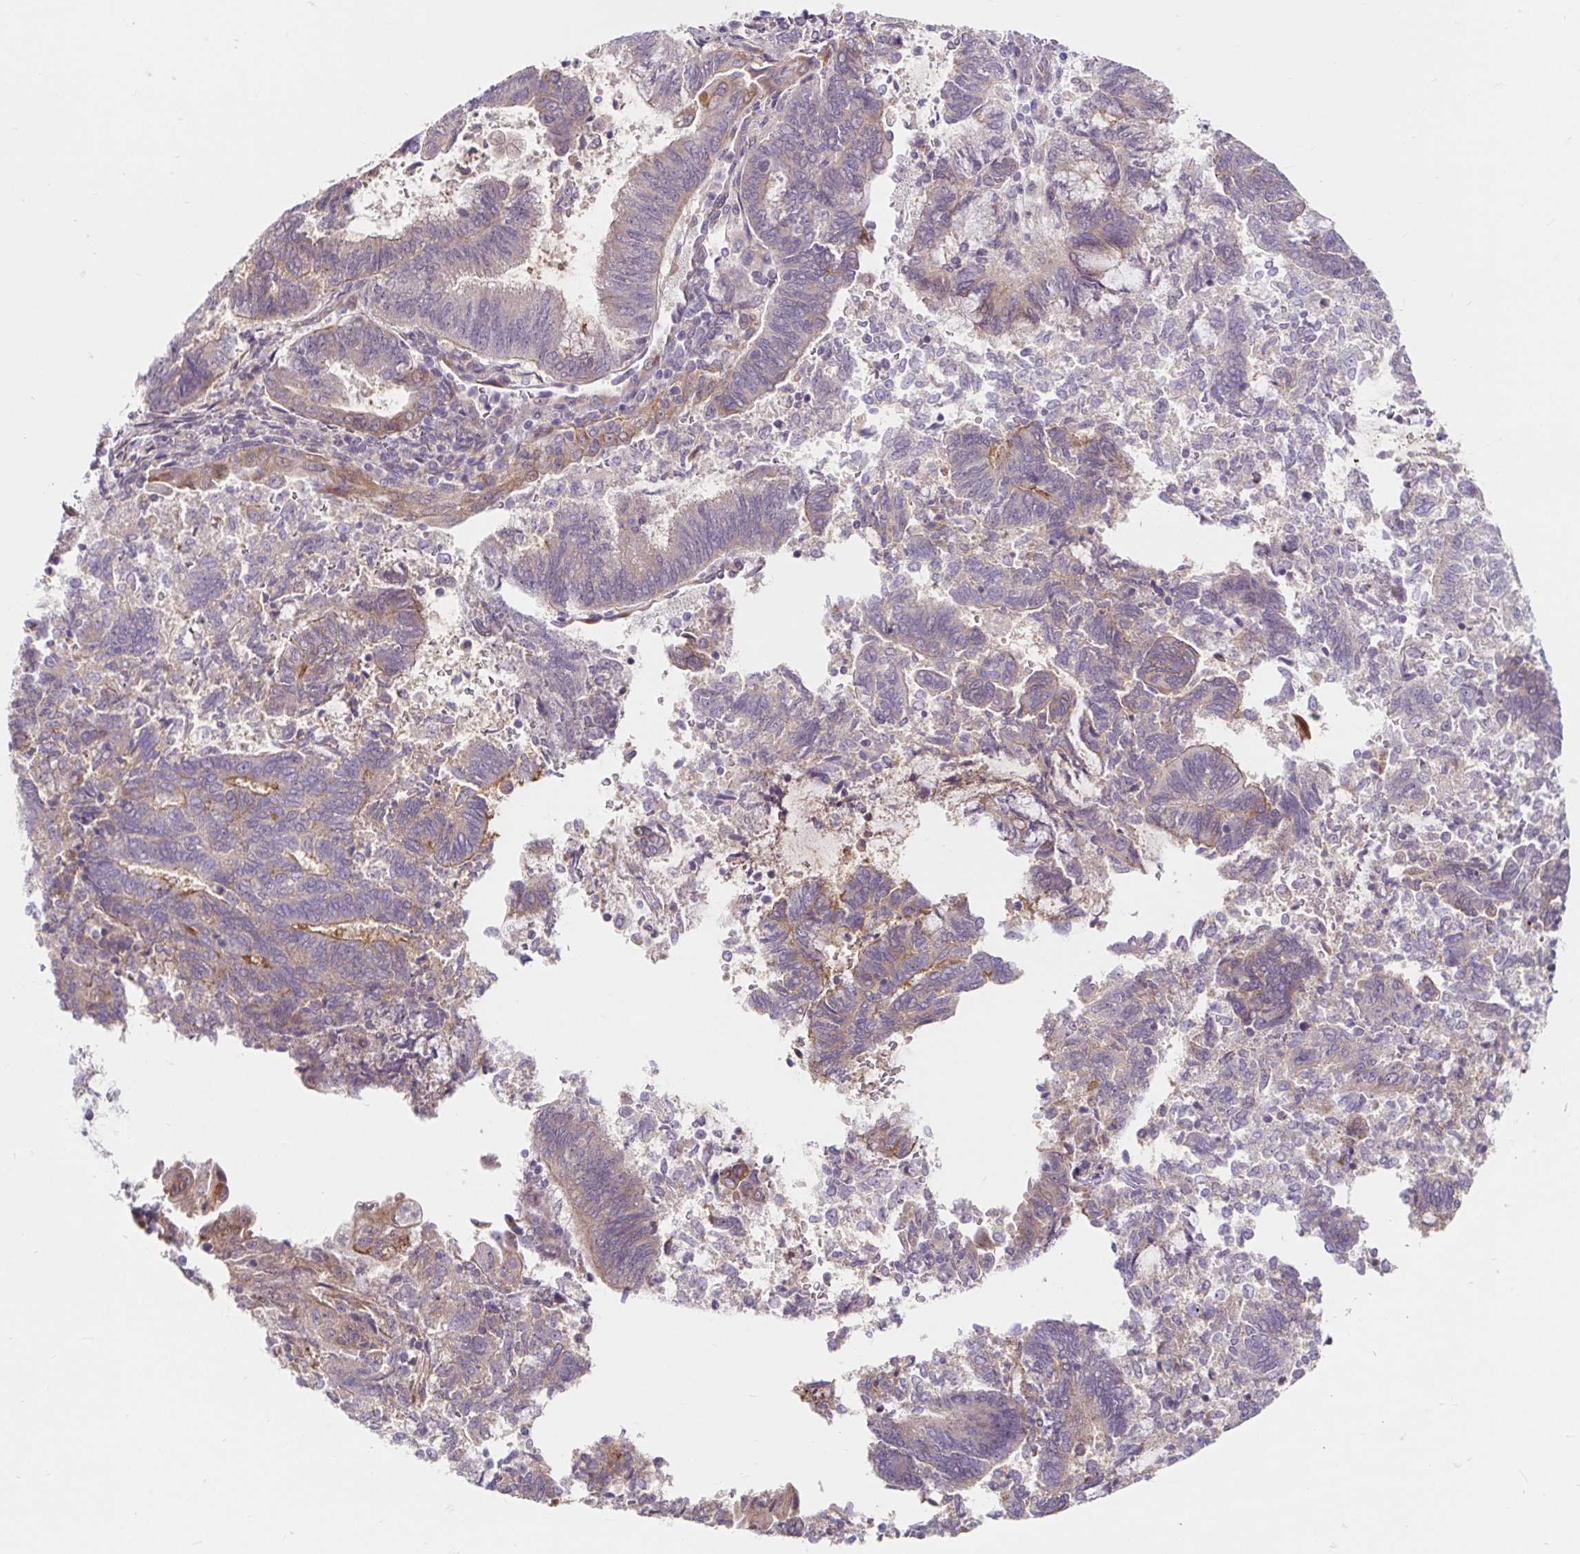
{"staining": {"intensity": "weak", "quantity": "<25%", "location": "cytoplasmic/membranous"}, "tissue": "endometrial cancer", "cell_type": "Tumor cells", "image_type": "cancer", "snomed": [{"axis": "morphology", "description": "Adenocarcinoma, NOS"}, {"axis": "topography", "description": "Endometrium"}], "caption": "An immunohistochemistry (IHC) micrograph of endometrial cancer (adenocarcinoma) is shown. There is no staining in tumor cells of endometrial cancer (adenocarcinoma).", "gene": "LYPD5", "patient": {"sex": "female", "age": 65}}